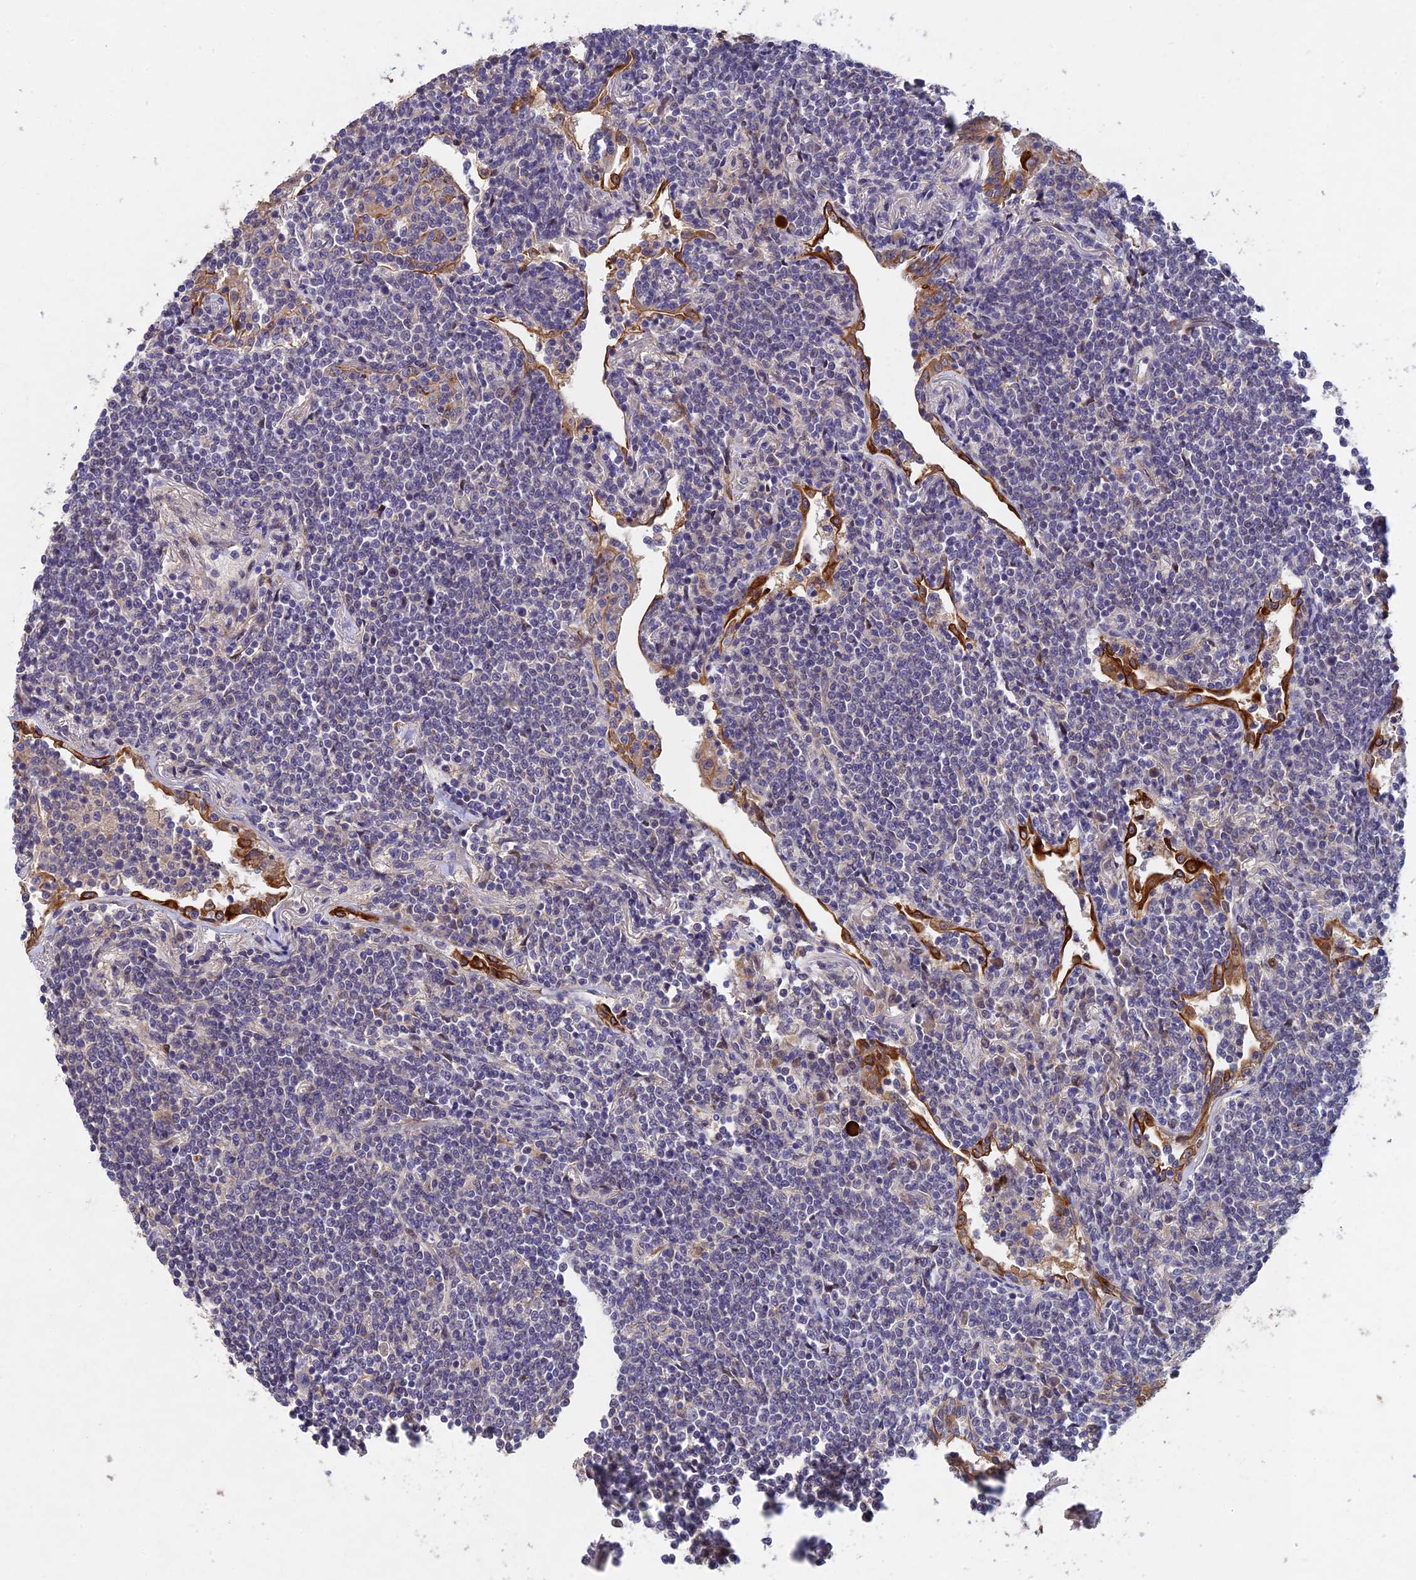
{"staining": {"intensity": "negative", "quantity": "none", "location": "none"}, "tissue": "lymphoma", "cell_type": "Tumor cells", "image_type": "cancer", "snomed": [{"axis": "morphology", "description": "Malignant lymphoma, non-Hodgkin's type, Low grade"}, {"axis": "topography", "description": "Lung"}], "caption": "IHC of human lymphoma reveals no expression in tumor cells.", "gene": "NSMCE1", "patient": {"sex": "female", "age": 71}}